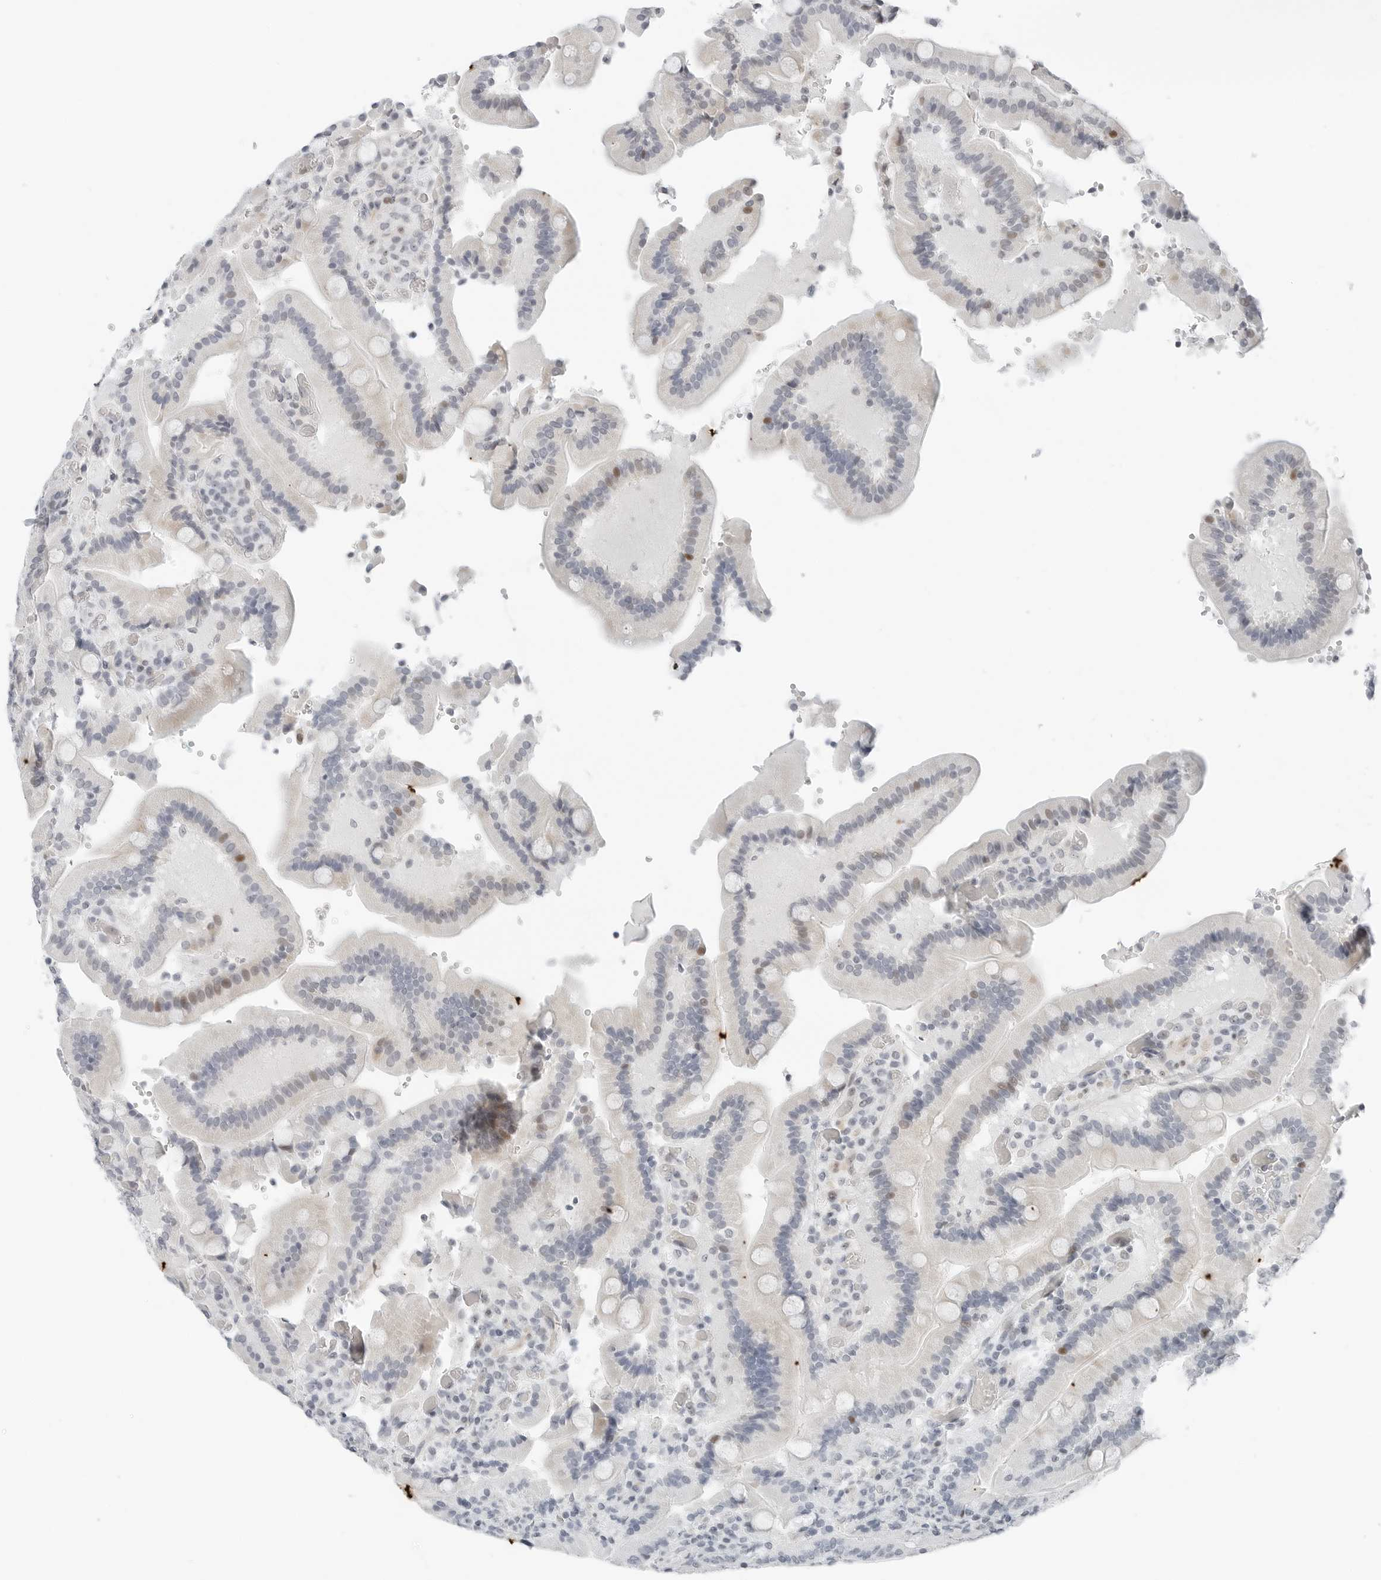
{"staining": {"intensity": "weak", "quantity": "25%-75%", "location": "nuclear"}, "tissue": "duodenum", "cell_type": "Glandular cells", "image_type": "normal", "snomed": [{"axis": "morphology", "description": "Normal tissue, NOS"}, {"axis": "topography", "description": "Duodenum"}], "caption": "The histopathology image reveals staining of benign duodenum, revealing weak nuclear protein staining (brown color) within glandular cells. The staining was performed using DAB (3,3'-diaminobenzidine) to visualize the protein expression in brown, while the nuclei were stained in blue with hematoxylin (Magnification: 20x).", "gene": "NTMT2", "patient": {"sex": "female", "age": 62}}